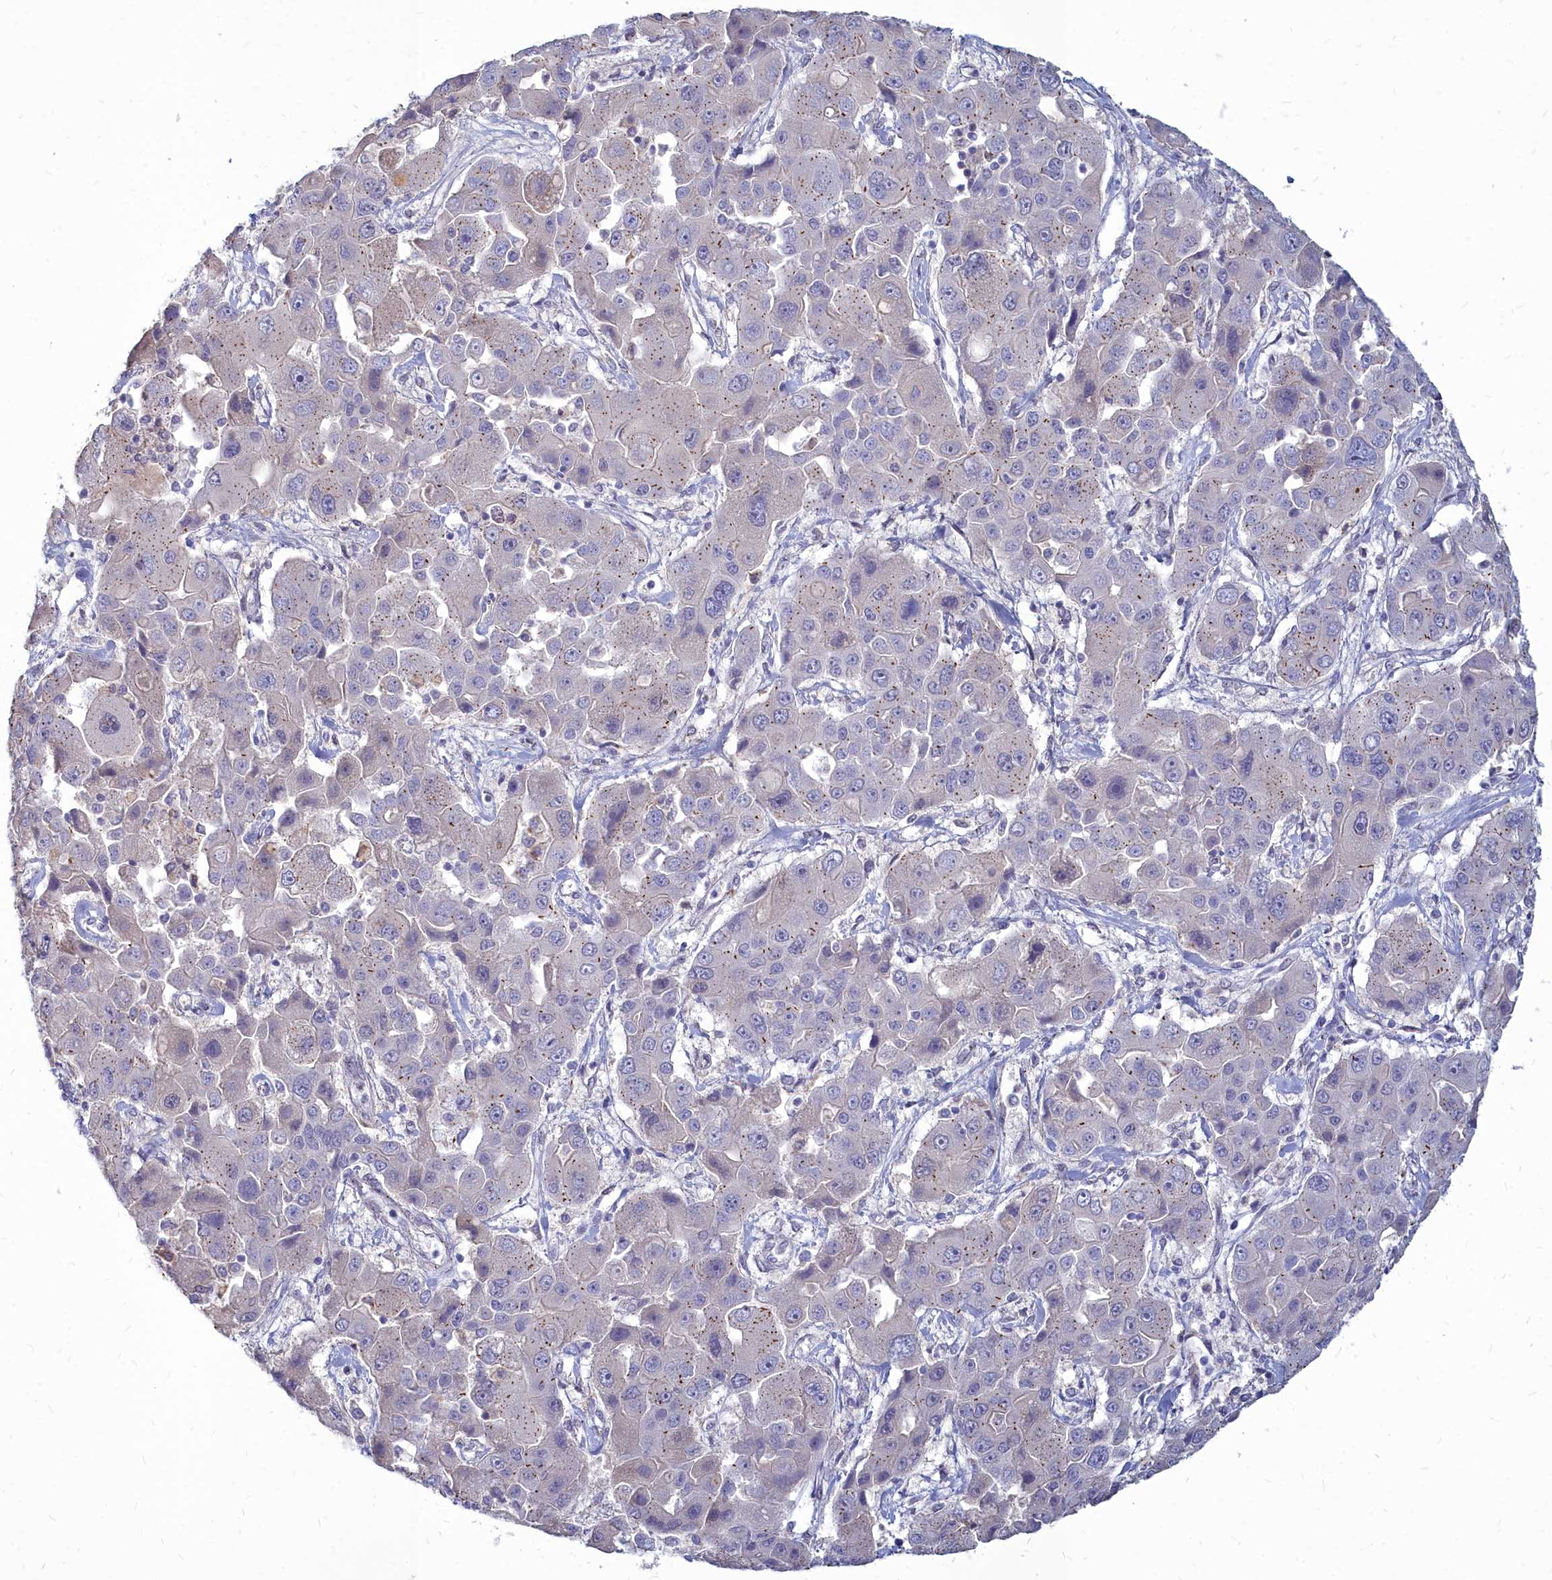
{"staining": {"intensity": "weak", "quantity": "25%-75%", "location": "cytoplasmic/membranous"}, "tissue": "liver cancer", "cell_type": "Tumor cells", "image_type": "cancer", "snomed": [{"axis": "morphology", "description": "Cholangiocarcinoma"}, {"axis": "topography", "description": "Liver"}], "caption": "An IHC micrograph of neoplastic tissue is shown. Protein staining in brown shows weak cytoplasmic/membranous positivity in liver cholangiocarcinoma within tumor cells.", "gene": "NOXA1", "patient": {"sex": "male", "age": 67}}